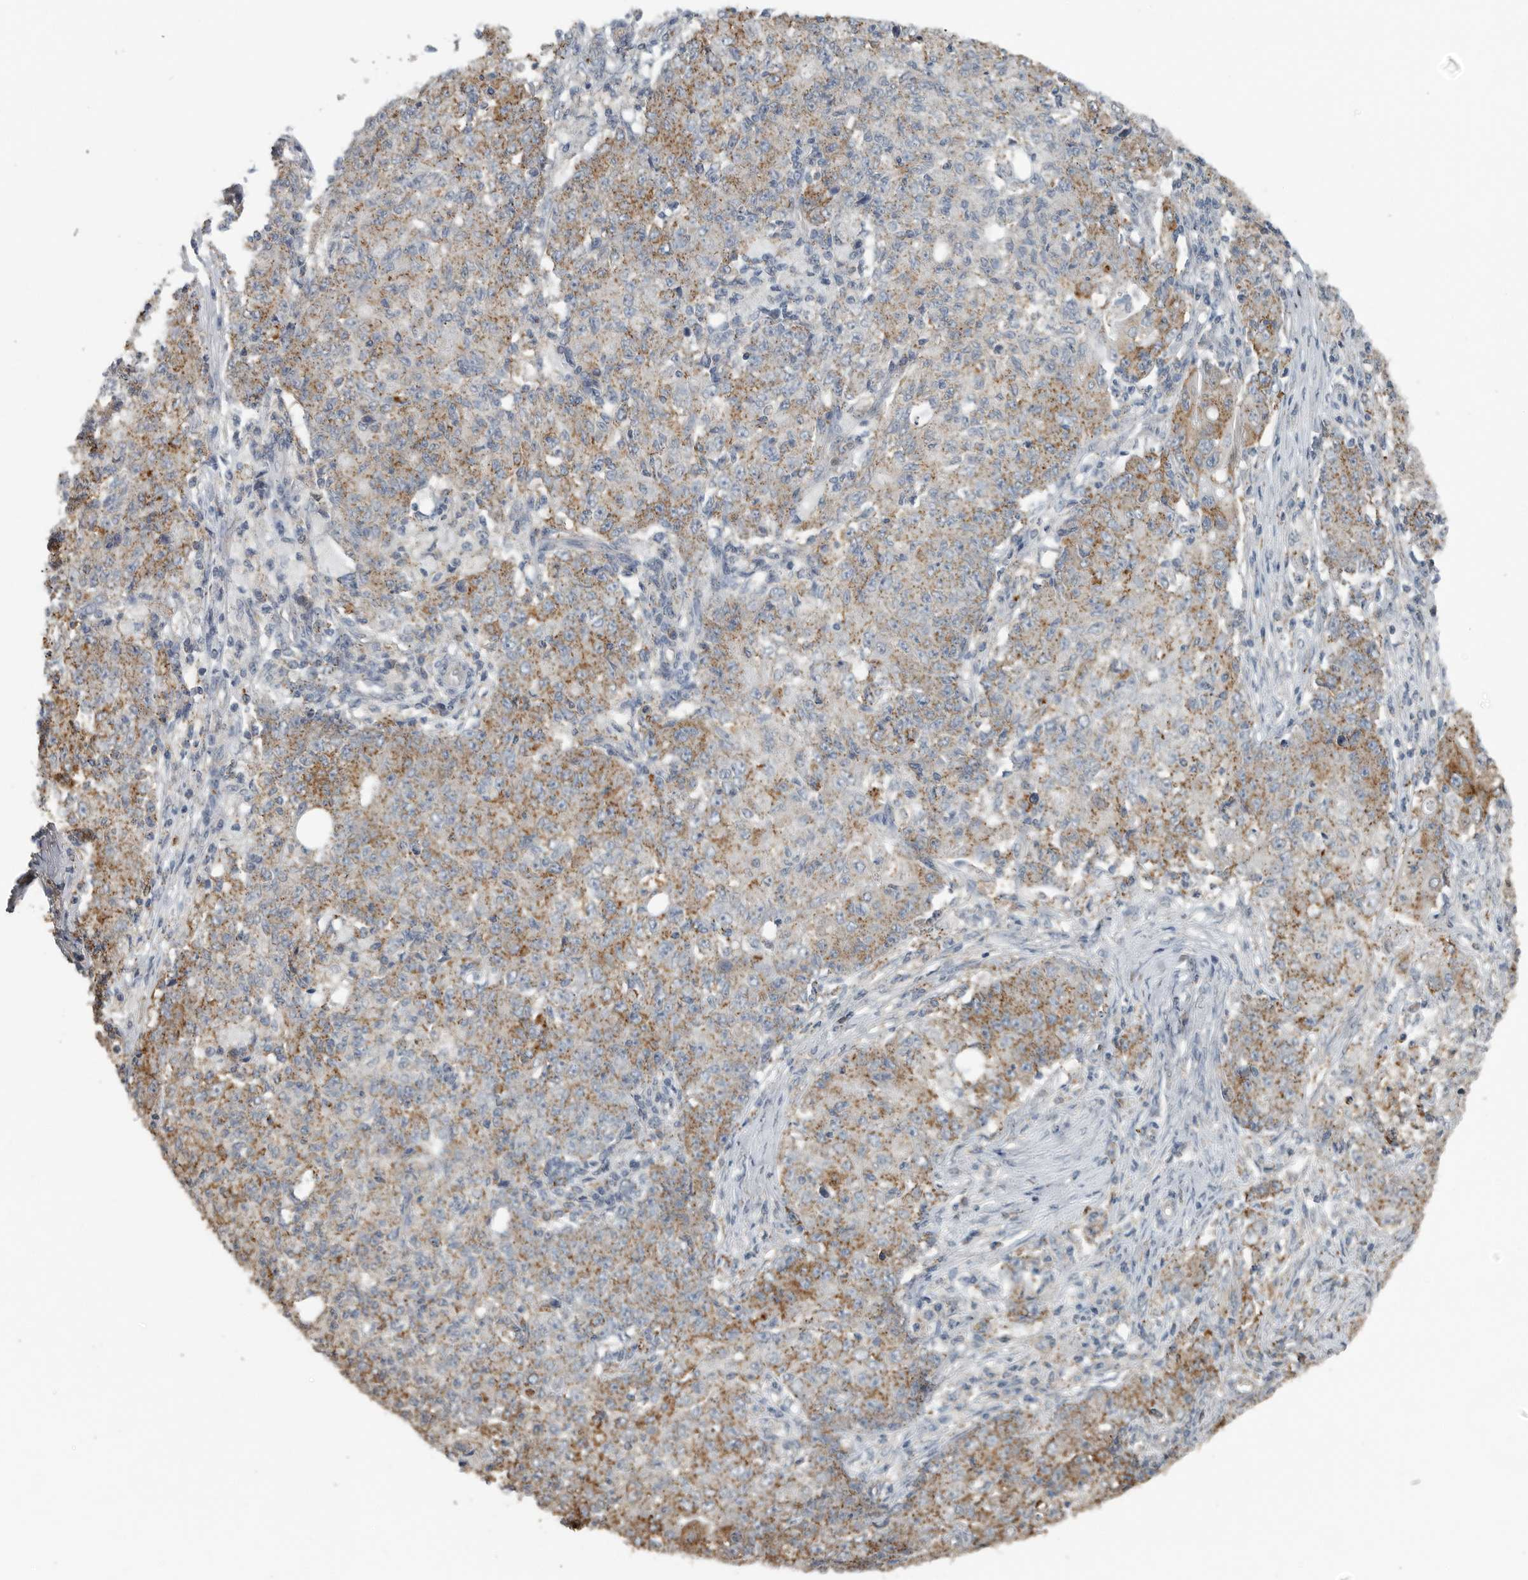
{"staining": {"intensity": "moderate", "quantity": ">75%", "location": "cytoplasmic/membranous"}, "tissue": "ovarian cancer", "cell_type": "Tumor cells", "image_type": "cancer", "snomed": [{"axis": "morphology", "description": "Carcinoma, endometroid"}, {"axis": "topography", "description": "Ovary"}], "caption": "This photomicrograph reveals ovarian cancer (endometroid carcinoma) stained with immunohistochemistry to label a protein in brown. The cytoplasmic/membranous of tumor cells show moderate positivity for the protein. Nuclei are counter-stained blue.", "gene": "AFAP1", "patient": {"sex": "female", "age": 42}}